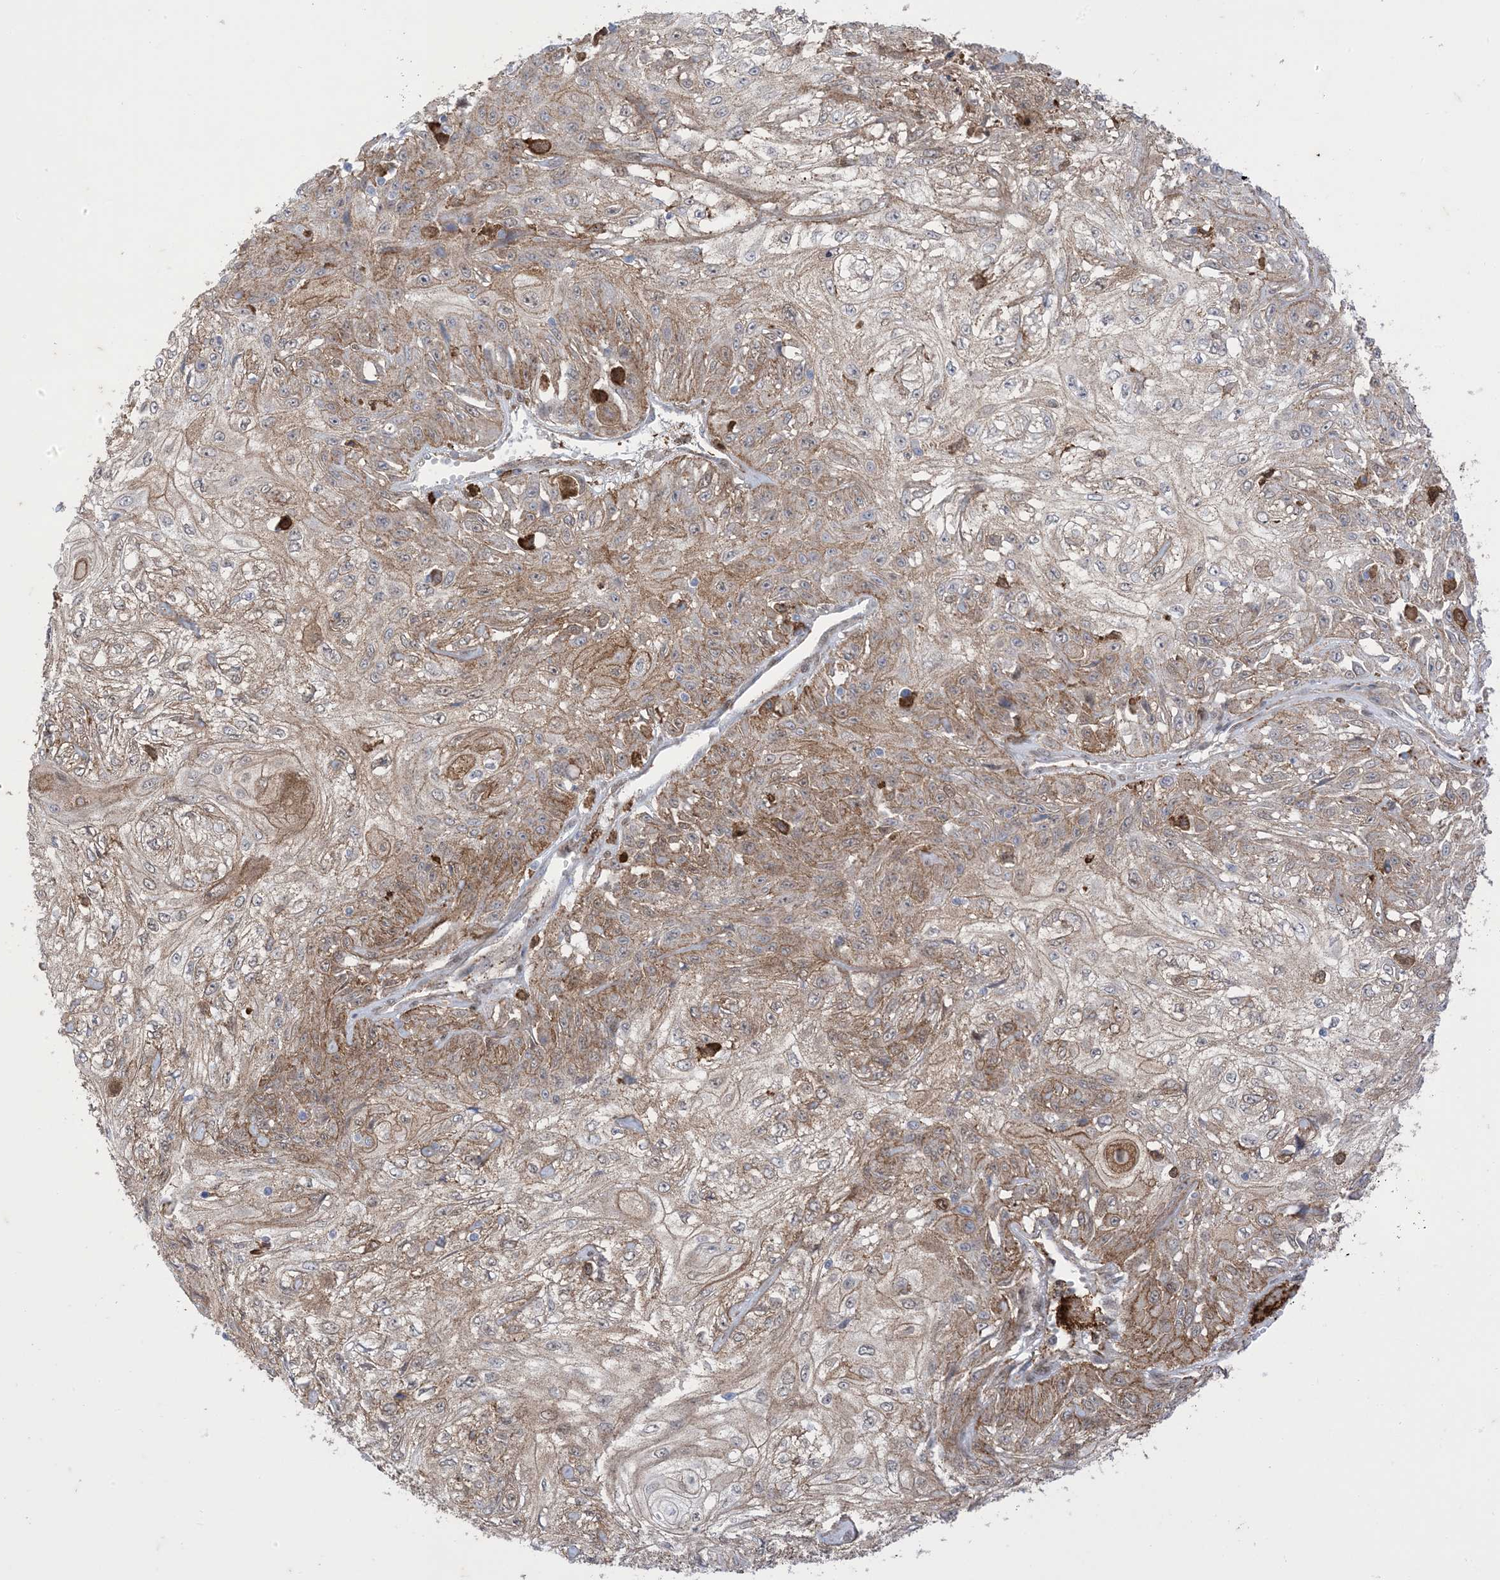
{"staining": {"intensity": "weak", "quantity": ">75%", "location": "cytoplasmic/membranous"}, "tissue": "skin cancer", "cell_type": "Tumor cells", "image_type": "cancer", "snomed": [{"axis": "morphology", "description": "Squamous cell carcinoma, NOS"}, {"axis": "morphology", "description": "Squamous cell carcinoma, metastatic, NOS"}, {"axis": "topography", "description": "Skin"}, {"axis": "topography", "description": "Lymph node"}], "caption": "Skin squamous cell carcinoma was stained to show a protein in brown. There is low levels of weak cytoplasmic/membranous staining in approximately >75% of tumor cells.", "gene": "GSN", "patient": {"sex": "male", "age": 75}}